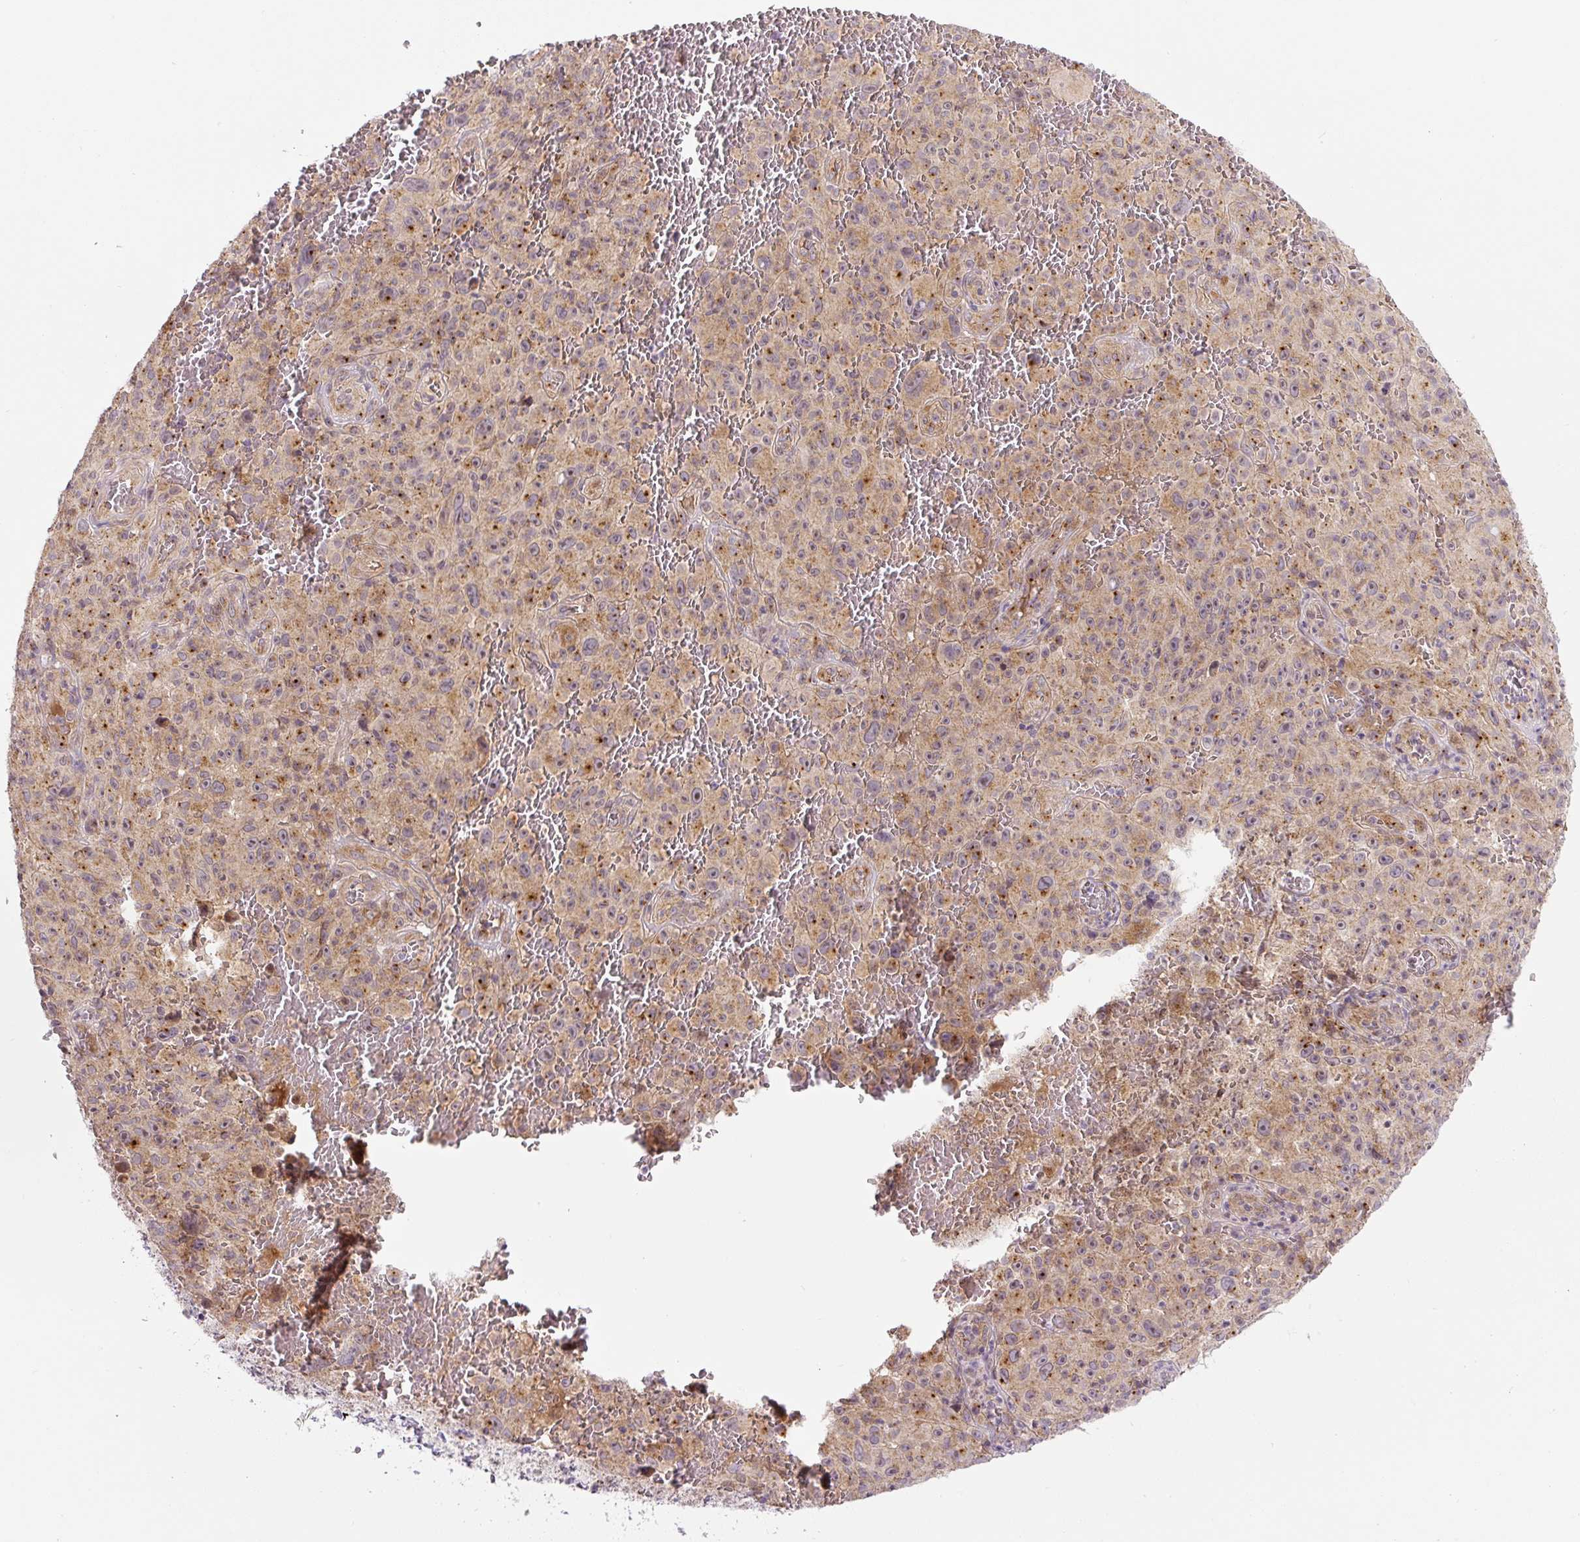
{"staining": {"intensity": "moderate", "quantity": ">75%", "location": "cytoplasmic/membranous"}, "tissue": "melanoma", "cell_type": "Tumor cells", "image_type": "cancer", "snomed": [{"axis": "morphology", "description": "Malignant melanoma, NOS"}, {"axis": "topography", "description": "Skin"}], "caption": "The photomicrograph shows a brown stain indicating the presence of a protein in the cytoplasmic/membranous of tumor cells in melanoma. The staining was performed using DAB, with brown indicating positive protein expression. Nuclei are stained blue with hematoxylin.", "gene": "PCM1", "patient": {"sex": "female", "age": 82}}